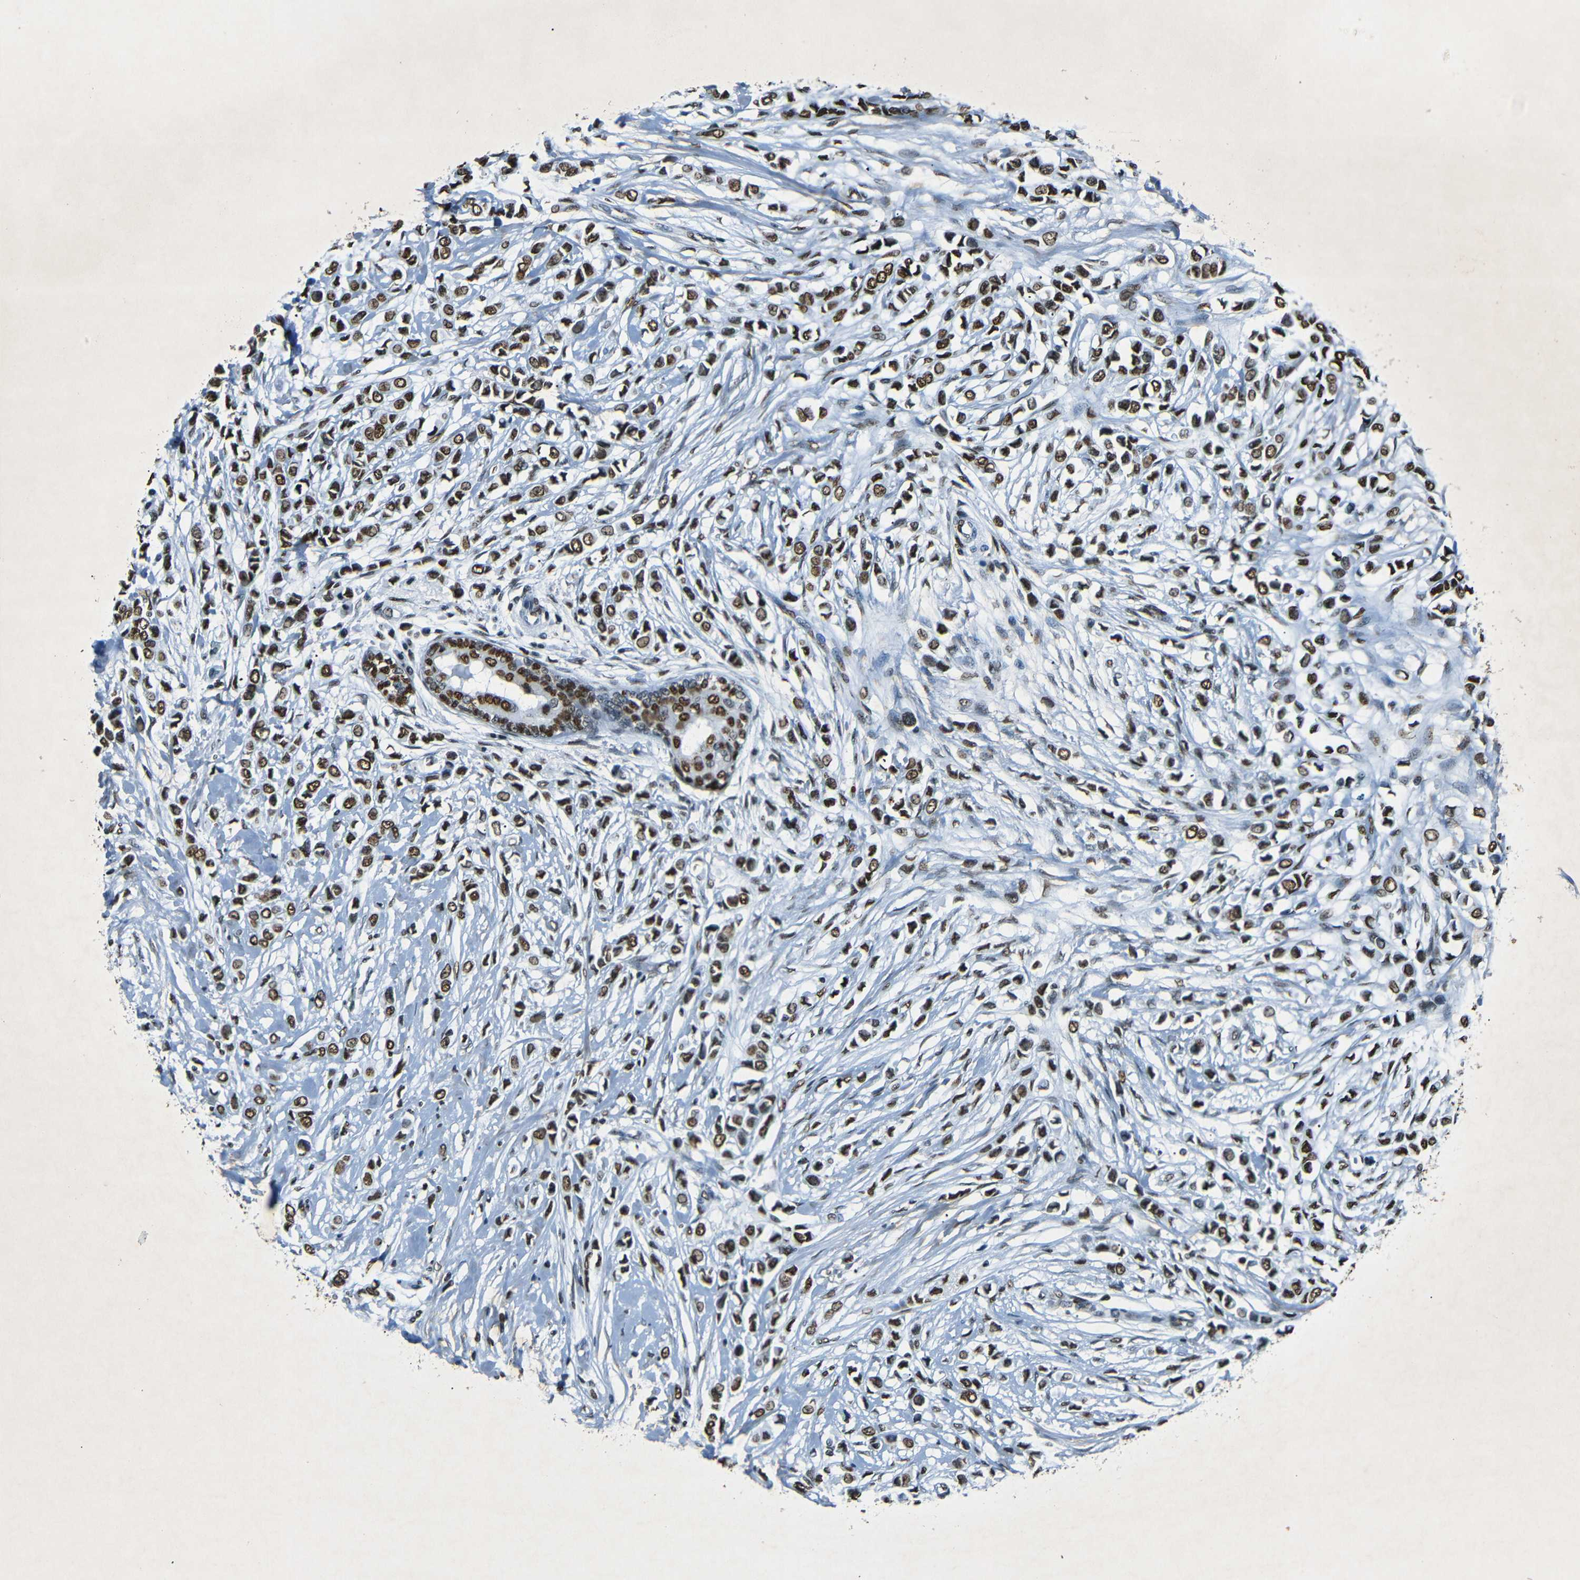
{"staining": {"intensity": "strong", "quantity": ">75%", "location": "nuclear"}, "tissue": "breast cancer", "cell_type": "Tumor cells", "image_type": "cancer", "snomed": [{"axis": "morphology", "description": "Lobular carcinoma"}, {"axis": "topography", "description": "Breast"}], "caption": "Protein staining displays strong nuclear expression in about >75% of tumor cells in breast cancer (lobular carcinoma). (Brightfield microscopy of DAB IHC at high magnification).", "gene": "HMGN1", "patient": {"sex": "female", "age": 51}}